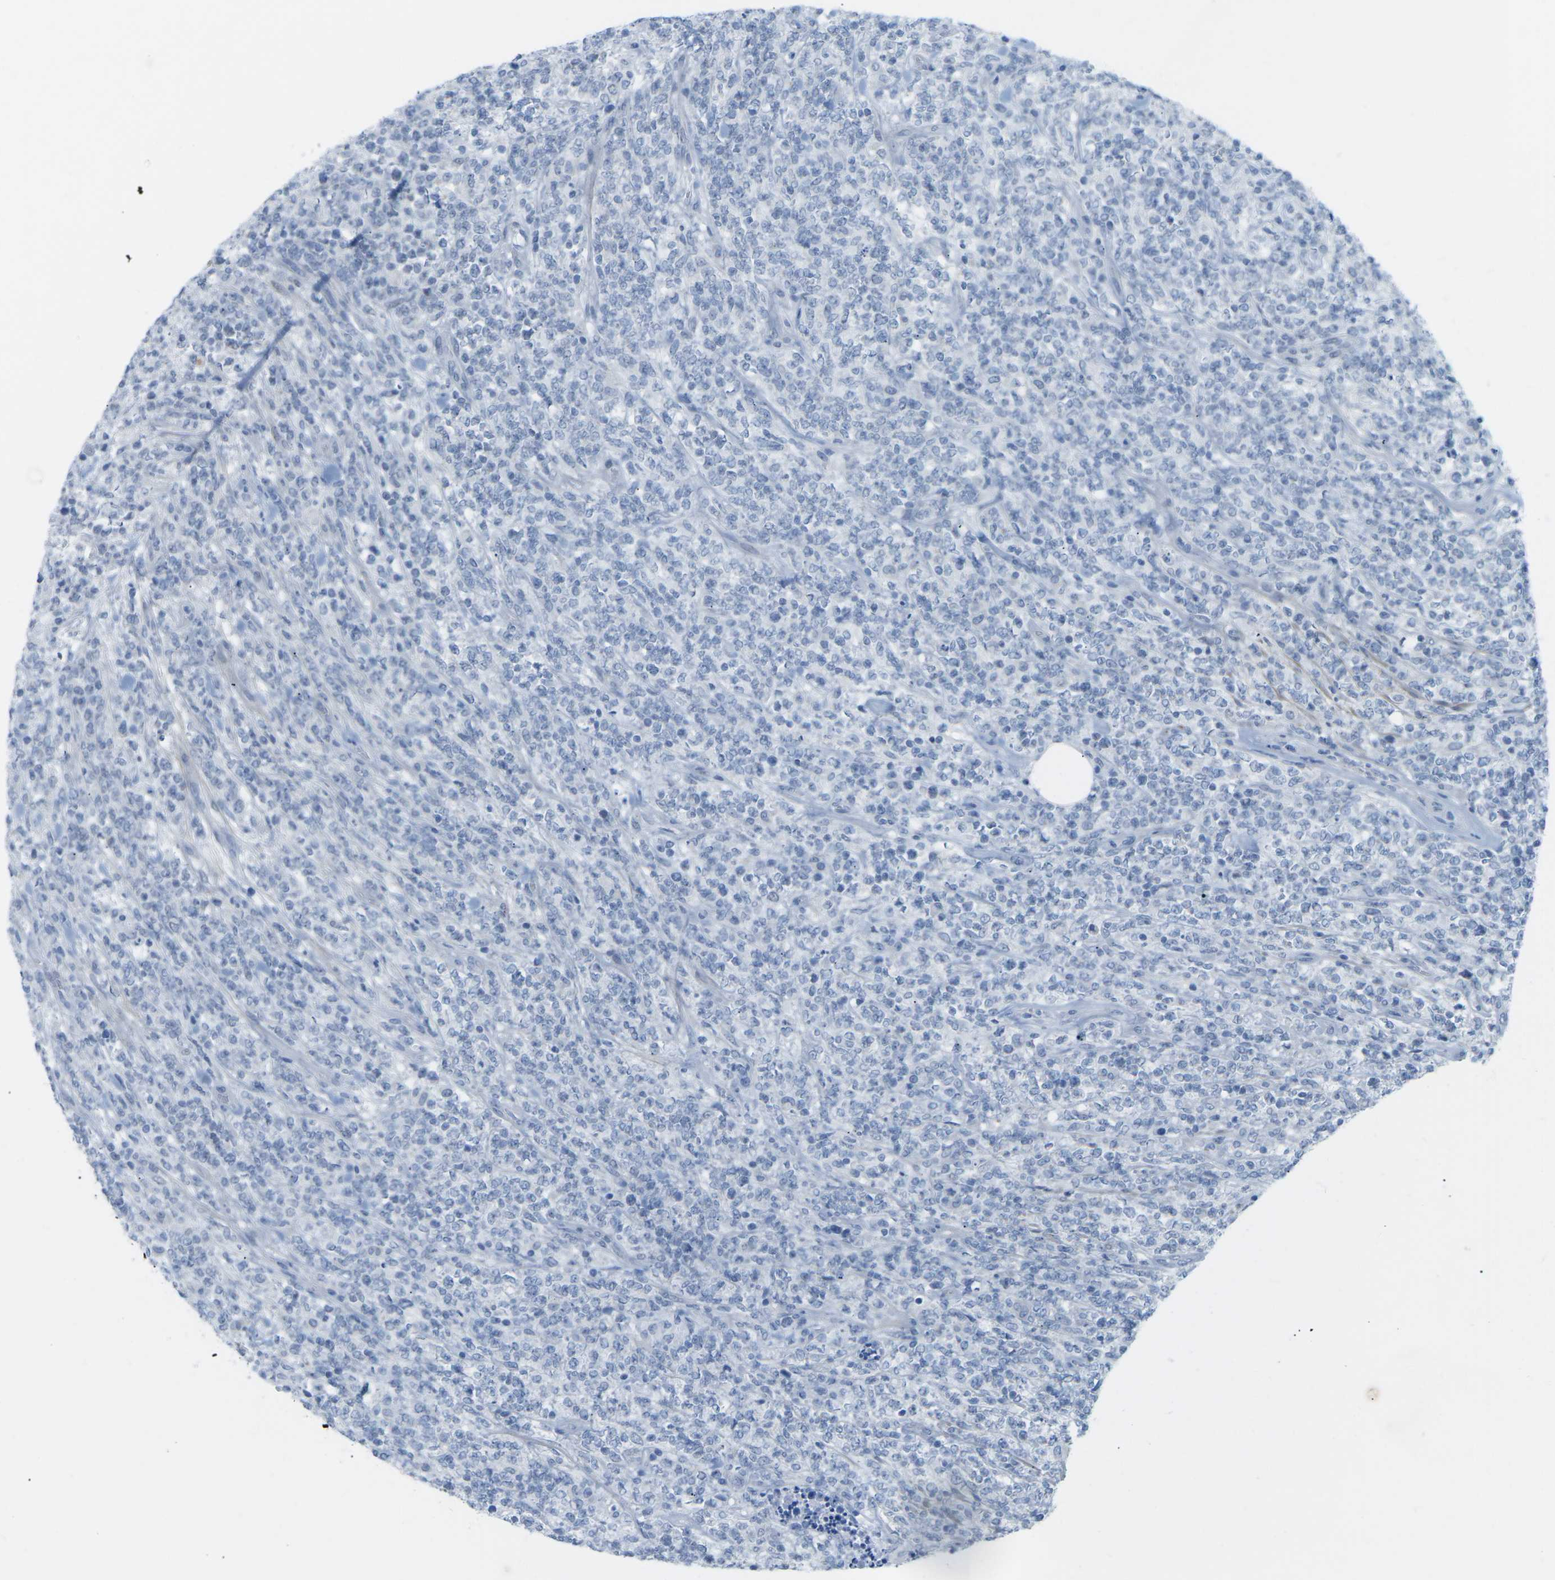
{"staining": {"intensity": "negative", "quantity": "none", "location": "none"}, "tissue": "lymphoma", "cell_type": "Tumor cells", "image_type": "cancer", "snomed": [{"axis": "morphology", "description": "Malignant lymphoma, non-Hodgkin's type, High grade"}, {"axis": "topography", "description": "Soft tissue"}], "caption": "Lymphoma was stained to show a protein in brown. There is no significant expression in tumor cells.", "gene": "HLTF", "patient": {"sex": "male", "age": 18}}